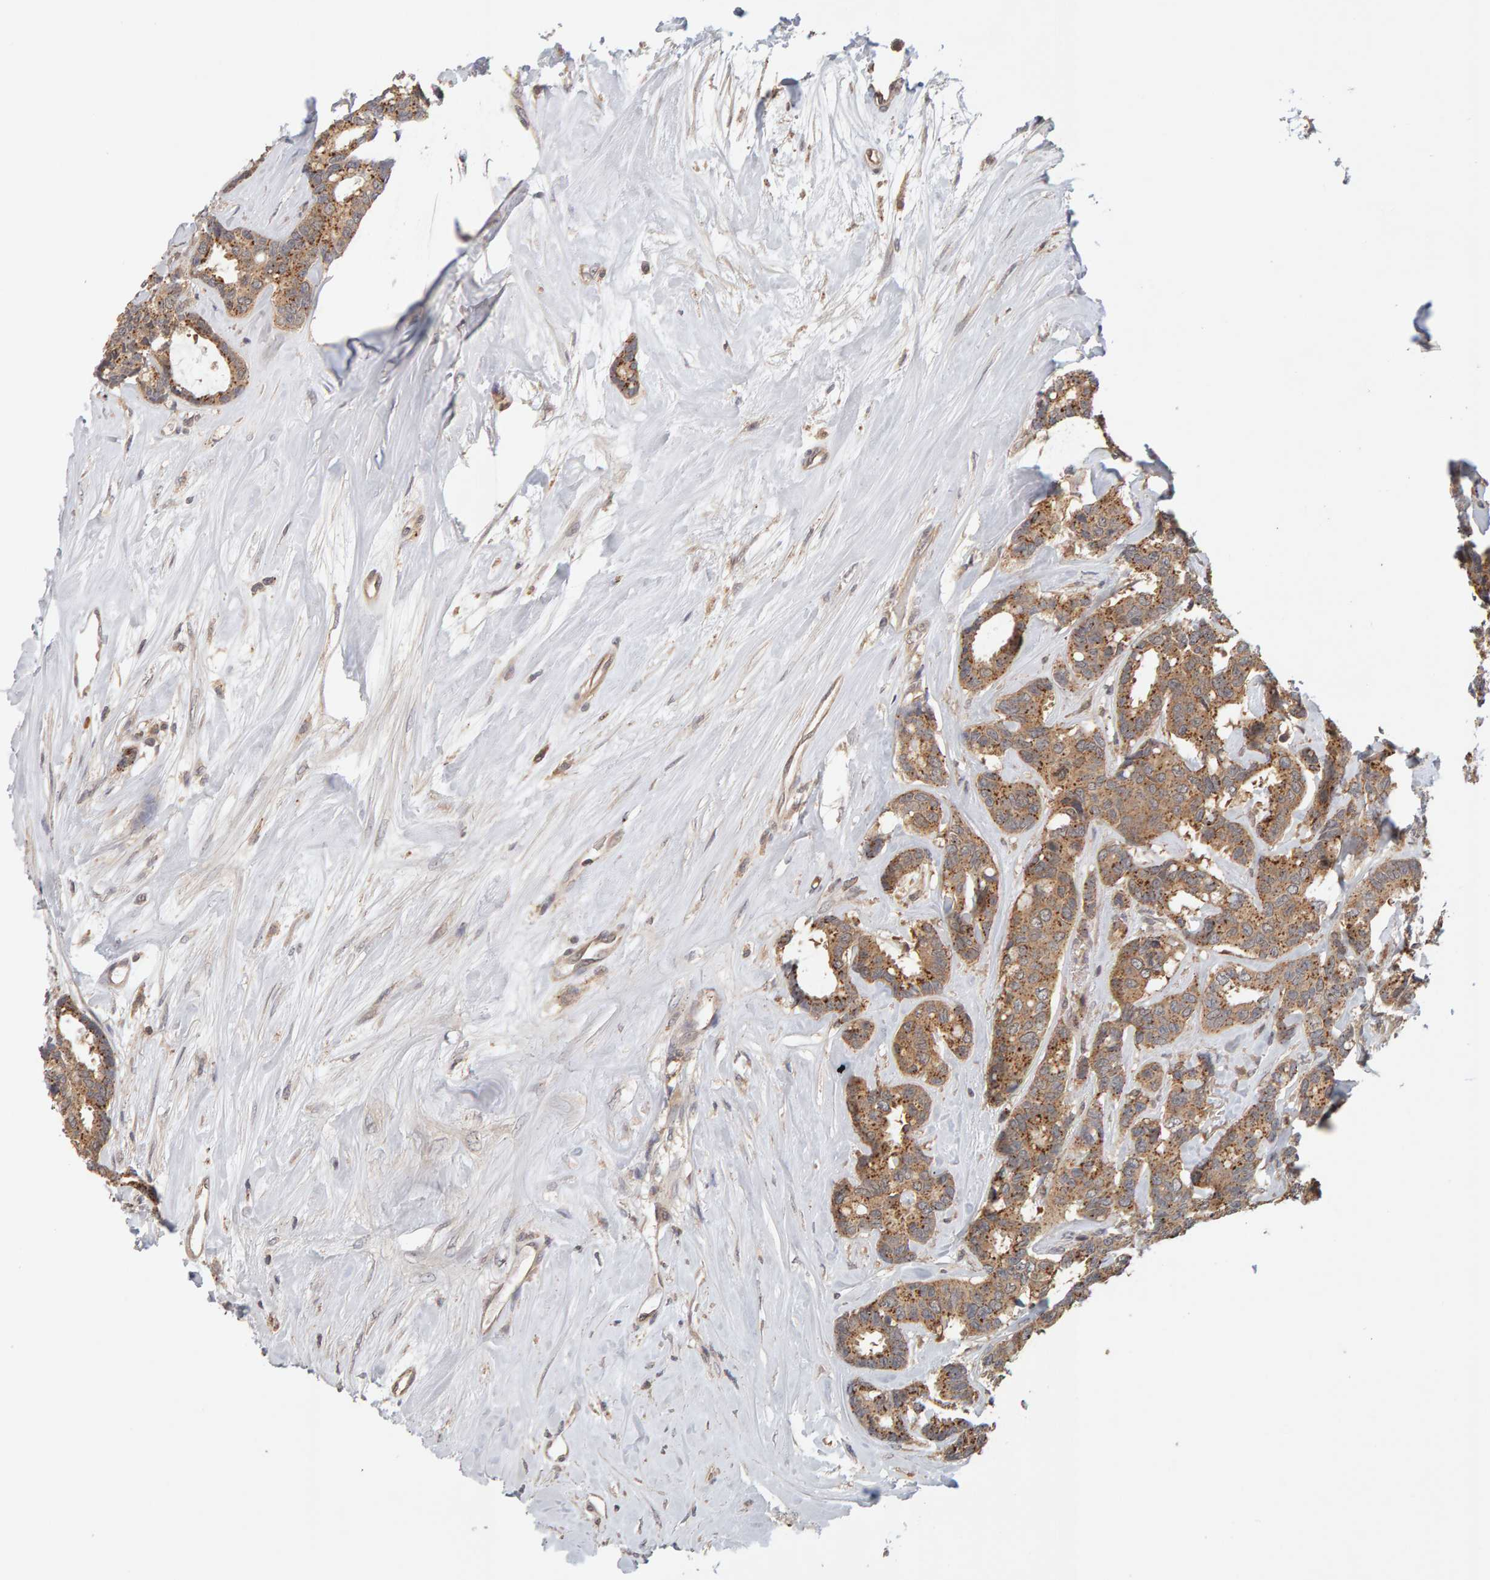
{"staining": {"intensity": "moderate", "quantity": ">75%", "location": "cytoplasmic/membranous"}, "tissue": "breast cancer", "cell_type": "Tumor cells", "image_type": "cancer", "snomed": [{"axis": "morphology", "description": "Duct carcinoma"}, {"axis": "topography", "description": "Breast"}], "caption": "A brown stain shows moderate cytoplasmic/membranous positivity of a protein in human breast intraductal carcinoma tumor cells. The staining was performed using DAB, with brown indicating positive protein expression. Nuclei are stained blue with hematoxylin.", "gene": "DNAJC7", "patient": {"sex": "female", "age": 87}}